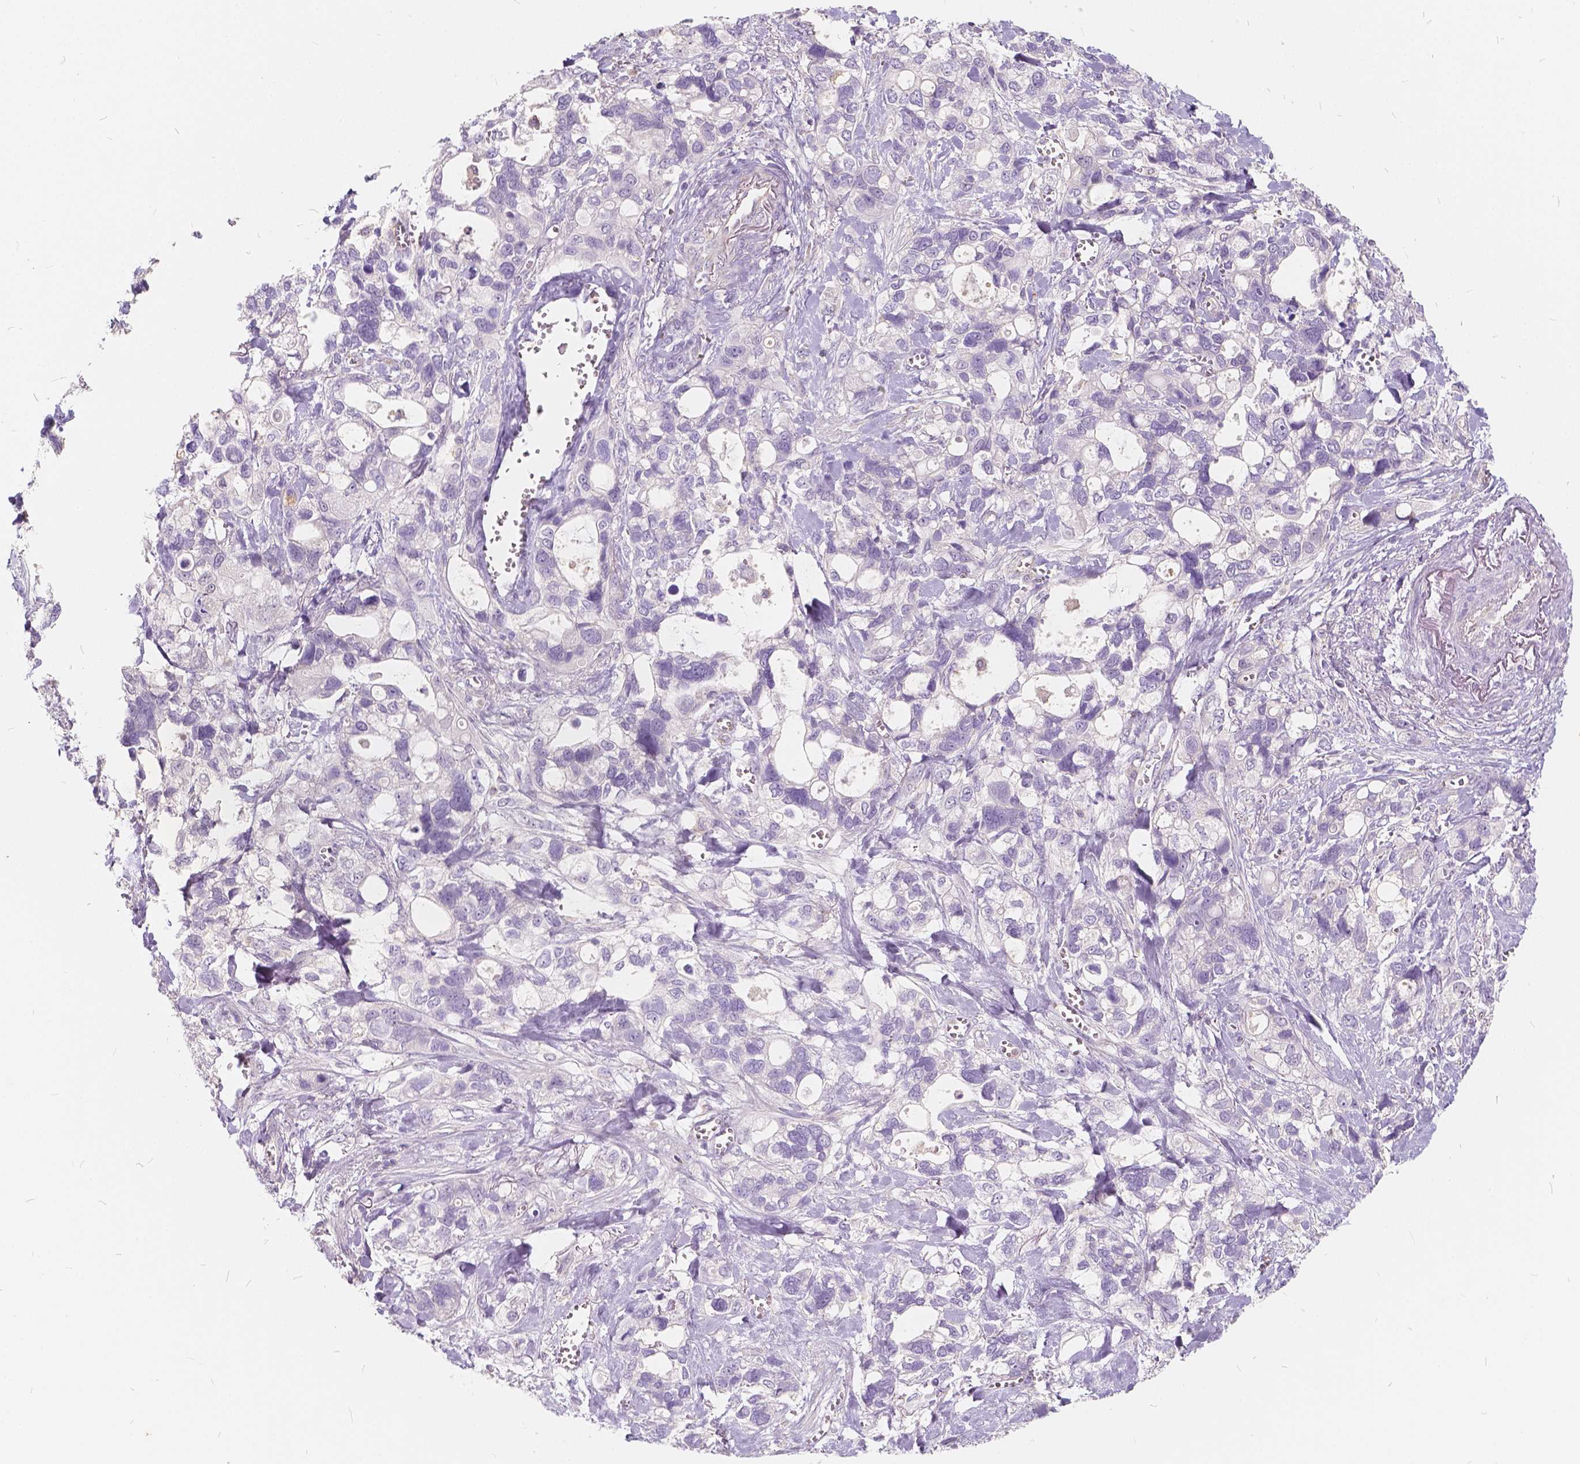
{"staining": {"intensity": "negative", "quantity": "none", "location": "none"}, "tissue": "stomach cancer", "cell_type": "Tumor cells", "image_type": "cancer", "snomed": [{"axis": "morphology", "description": "Adenocarcinoma, NOS"}, {"axis": "topography", "description": "Stomach, upper"}], "caption": "This micrograph is of stomach cancer stained with immunohistochemistry (IHC) to label a protein in brown with the nuclei are counter-stained blue. There is no staining in tumor cells.", "gene": "KIAA0513", "patient": {"sex": "female", "age": 81}}